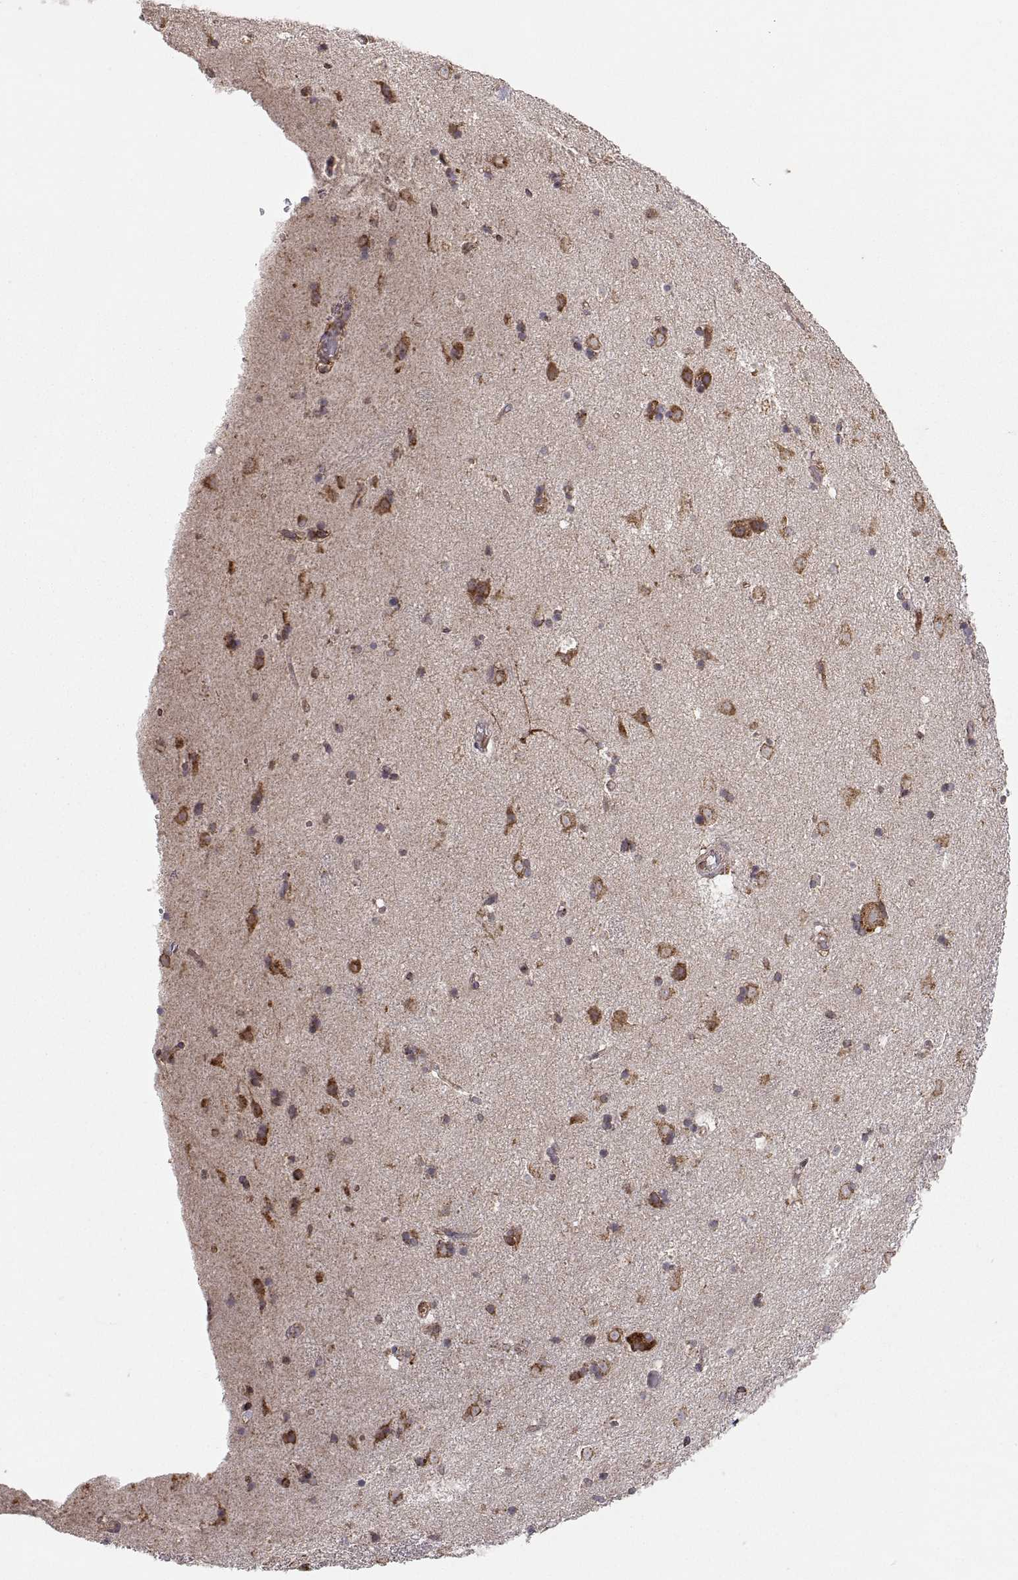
{"staining": {"intensity": "moderate", "quantity": "<25%", "location": "cytoplasmic/membranous"}, "tissue": "caudate", "cell_type": "Glial cells", "image_type": "normal", "snomed": [{"axis": "morphology", "description": "Normal tissue, NOS"}, {"axis": "topography", "description": "Lateral ventricle wall"}], "caption": "This is an image of IHC staining of benign caudate, which shows moderate positivity in the cytoplasmic/membranous of glial cells.", "gene": "PDIA3", "patient": {"sex": "male", "age": 51}}